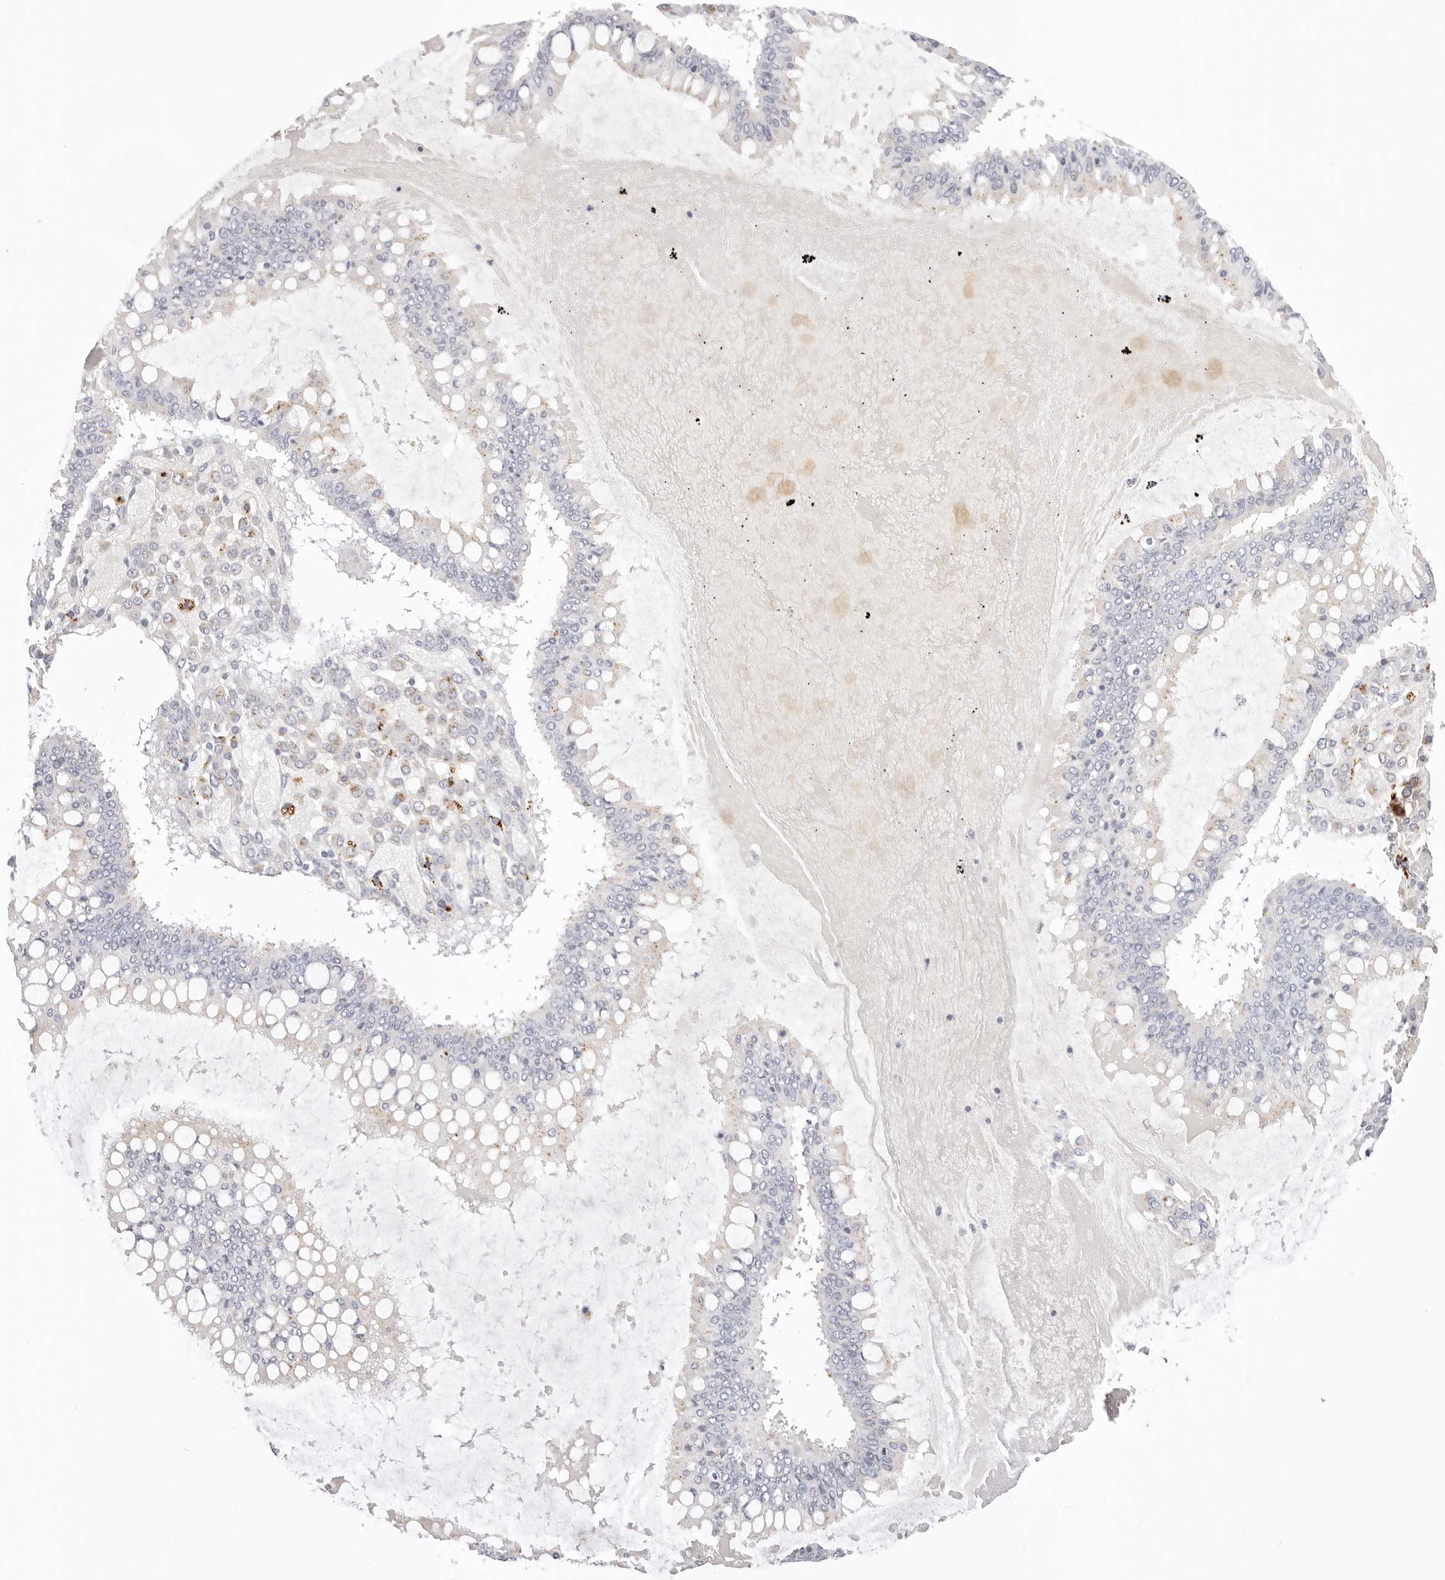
{"staining": {"intensity": "moderate", "quantity": "<25%", "location": "cytoplasmic/membranous"}, "tissue": "ovarian cancer", "cell_type": "Tumor cells", "image_type": "cancer", "snomed": [{"axis": "morphology", "description": "Cystadenocarcinoma, mucinous, NOS"}, {"axis": "topography", "description": "Ovary"}], "caption": "A brown stain highlights moderate cytoplasmic/membranous positivity of a protein in ovarian mucinous cystadenocarcinoma tumor cells.", "gene": "STKLD1", "patient": {"sex": "female", "age": 73}}